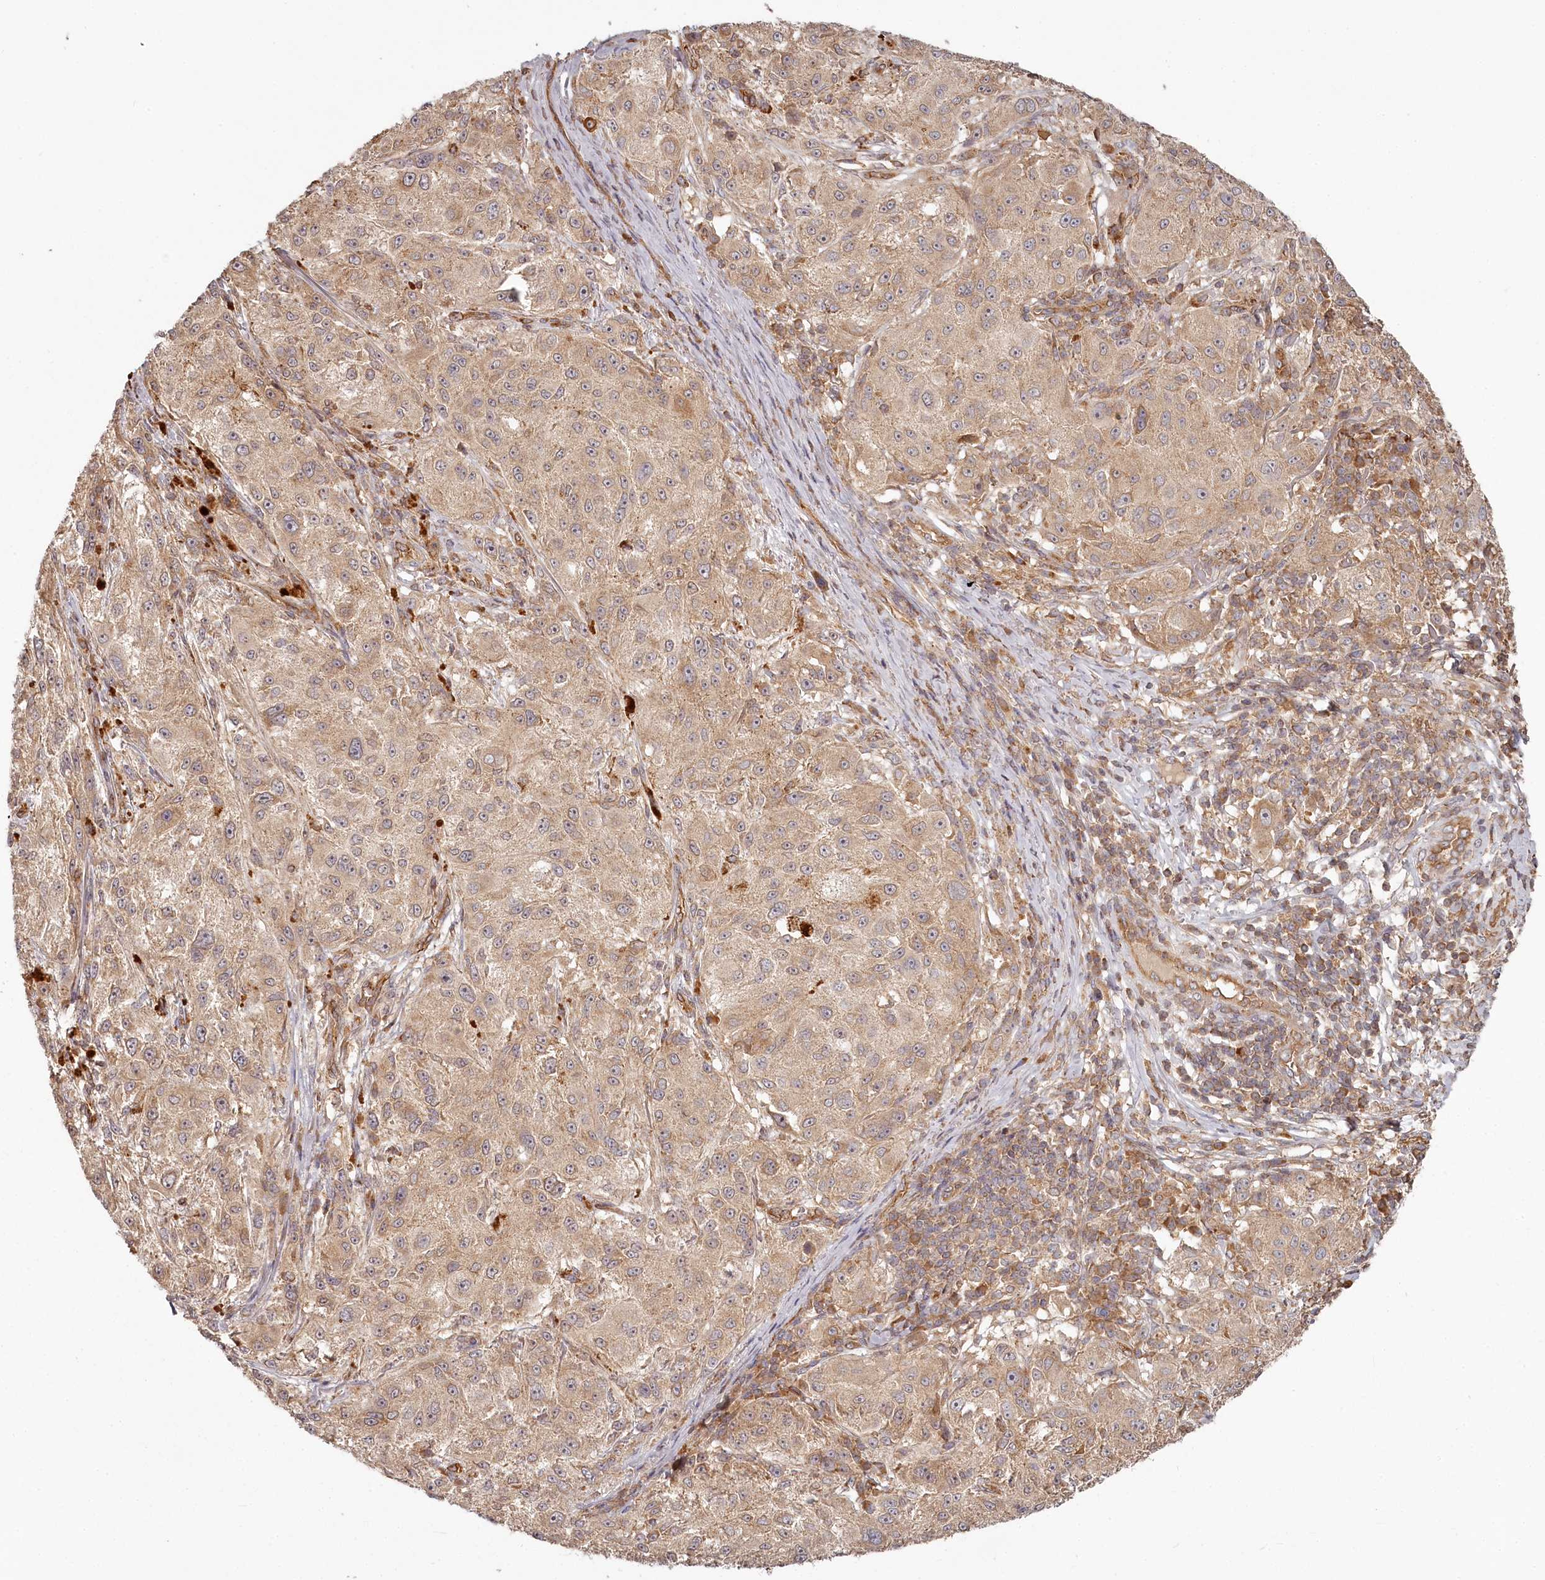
{"staining": {"intensity": "weak", "quantity": ">75%", "location": "cytoplasmic/membranous"}, "tissue": "melanoma", "cell_type": "Tumor cells", "image_type": "cancer", "snomed": [{"axis": "morphology", "description": "Necrosis, NOS"}, {"axis": "morphology", "description": "Malignant melanoma, NOS"}, {"axis": "topography", "description": "Skin"}], "caption": "Brown immunohistochemical staining in human melanoma shows weak cytoplasmic/membranous expression in approximately >75% of tumor cells.", "gene": "TMIE", "patient": {"sex": "female", "age": 87}}